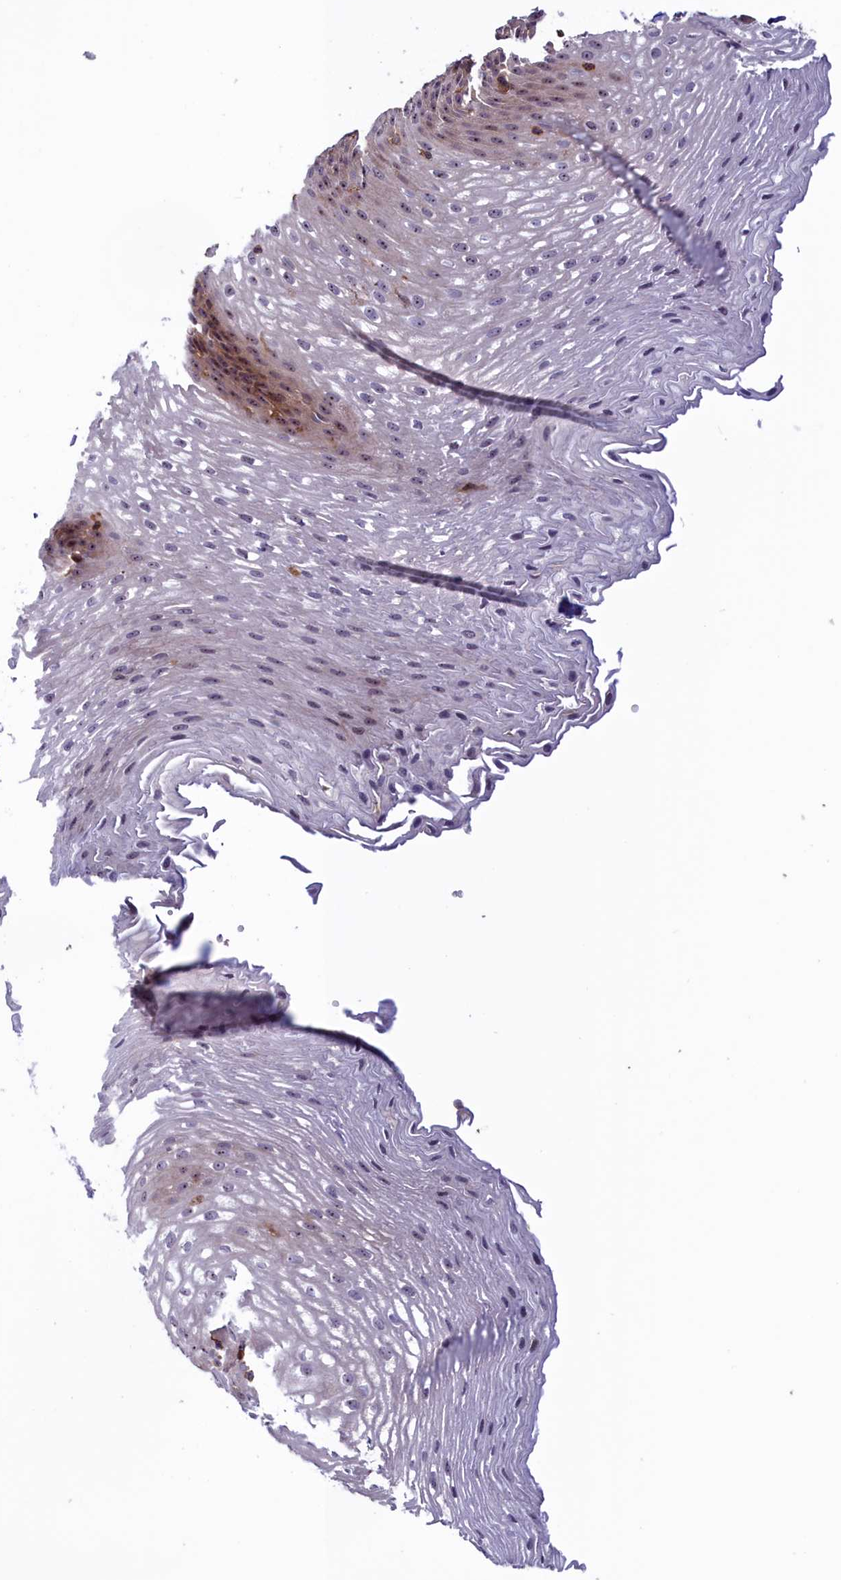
{"staining": {"intensity": "moderate", "quantity": "25%-75%", "location": "cytoplasmic/membranous,nuclear"}, "tissue": "esophagus", "cell_type": "Squamous epithelial cells", "image_type": "normal", "snomed": [{"axis": "morphology", "description": "Normal tissue, NOS"}, {"axis": "topography", "description": "Esophagus"}], "caption": "The image reveals staining of normal esophagus, revealing moderate cytoplasmic/membranous,nuclear protein positivity (brown color) within squamous epithelial cells. (DAB (3,3'-diaminobenzidine) IHC with brightfield microscopy, high magnification).", "gene": "NEURL4", "patient": {"sex": "male", "age": 48}}